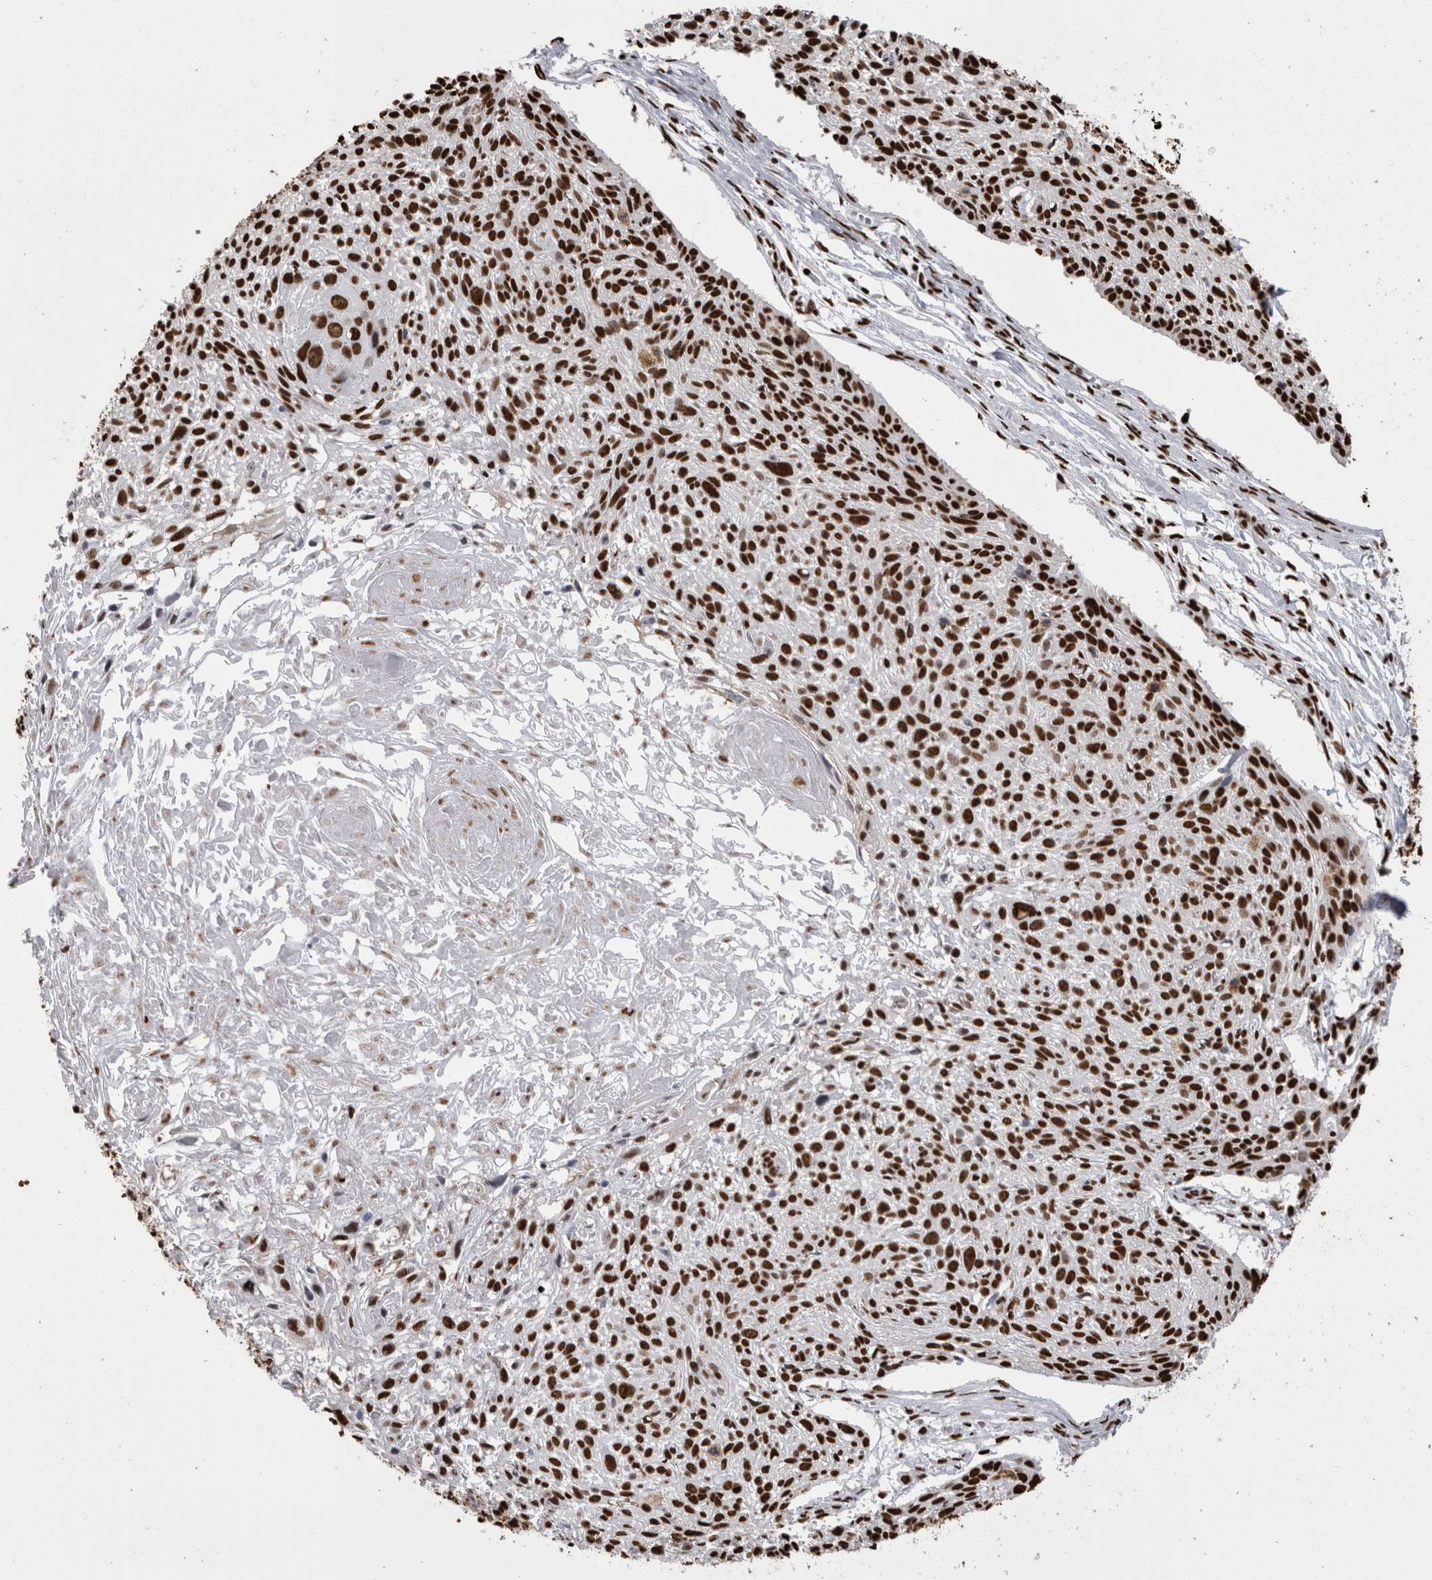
{"staining": {"intensity": "strong", "quantity": ">75%", "location": "nuclear"}, "tissue": "cervical cancer", "cell_type": "Tumor cells", "image_type": "cancer", "snomed": [{"axis": "morphology", "description": "Squamous cell carcinoma, NOS"}, {"axis": "topography", "description": "Cervix"}], "caption": "Cervical cancer tissue exhibits strong nuclear staining in about >75% of tumor cells", "gene": "HNRNPM", "patient": {"sex": "female", "age": 51}}